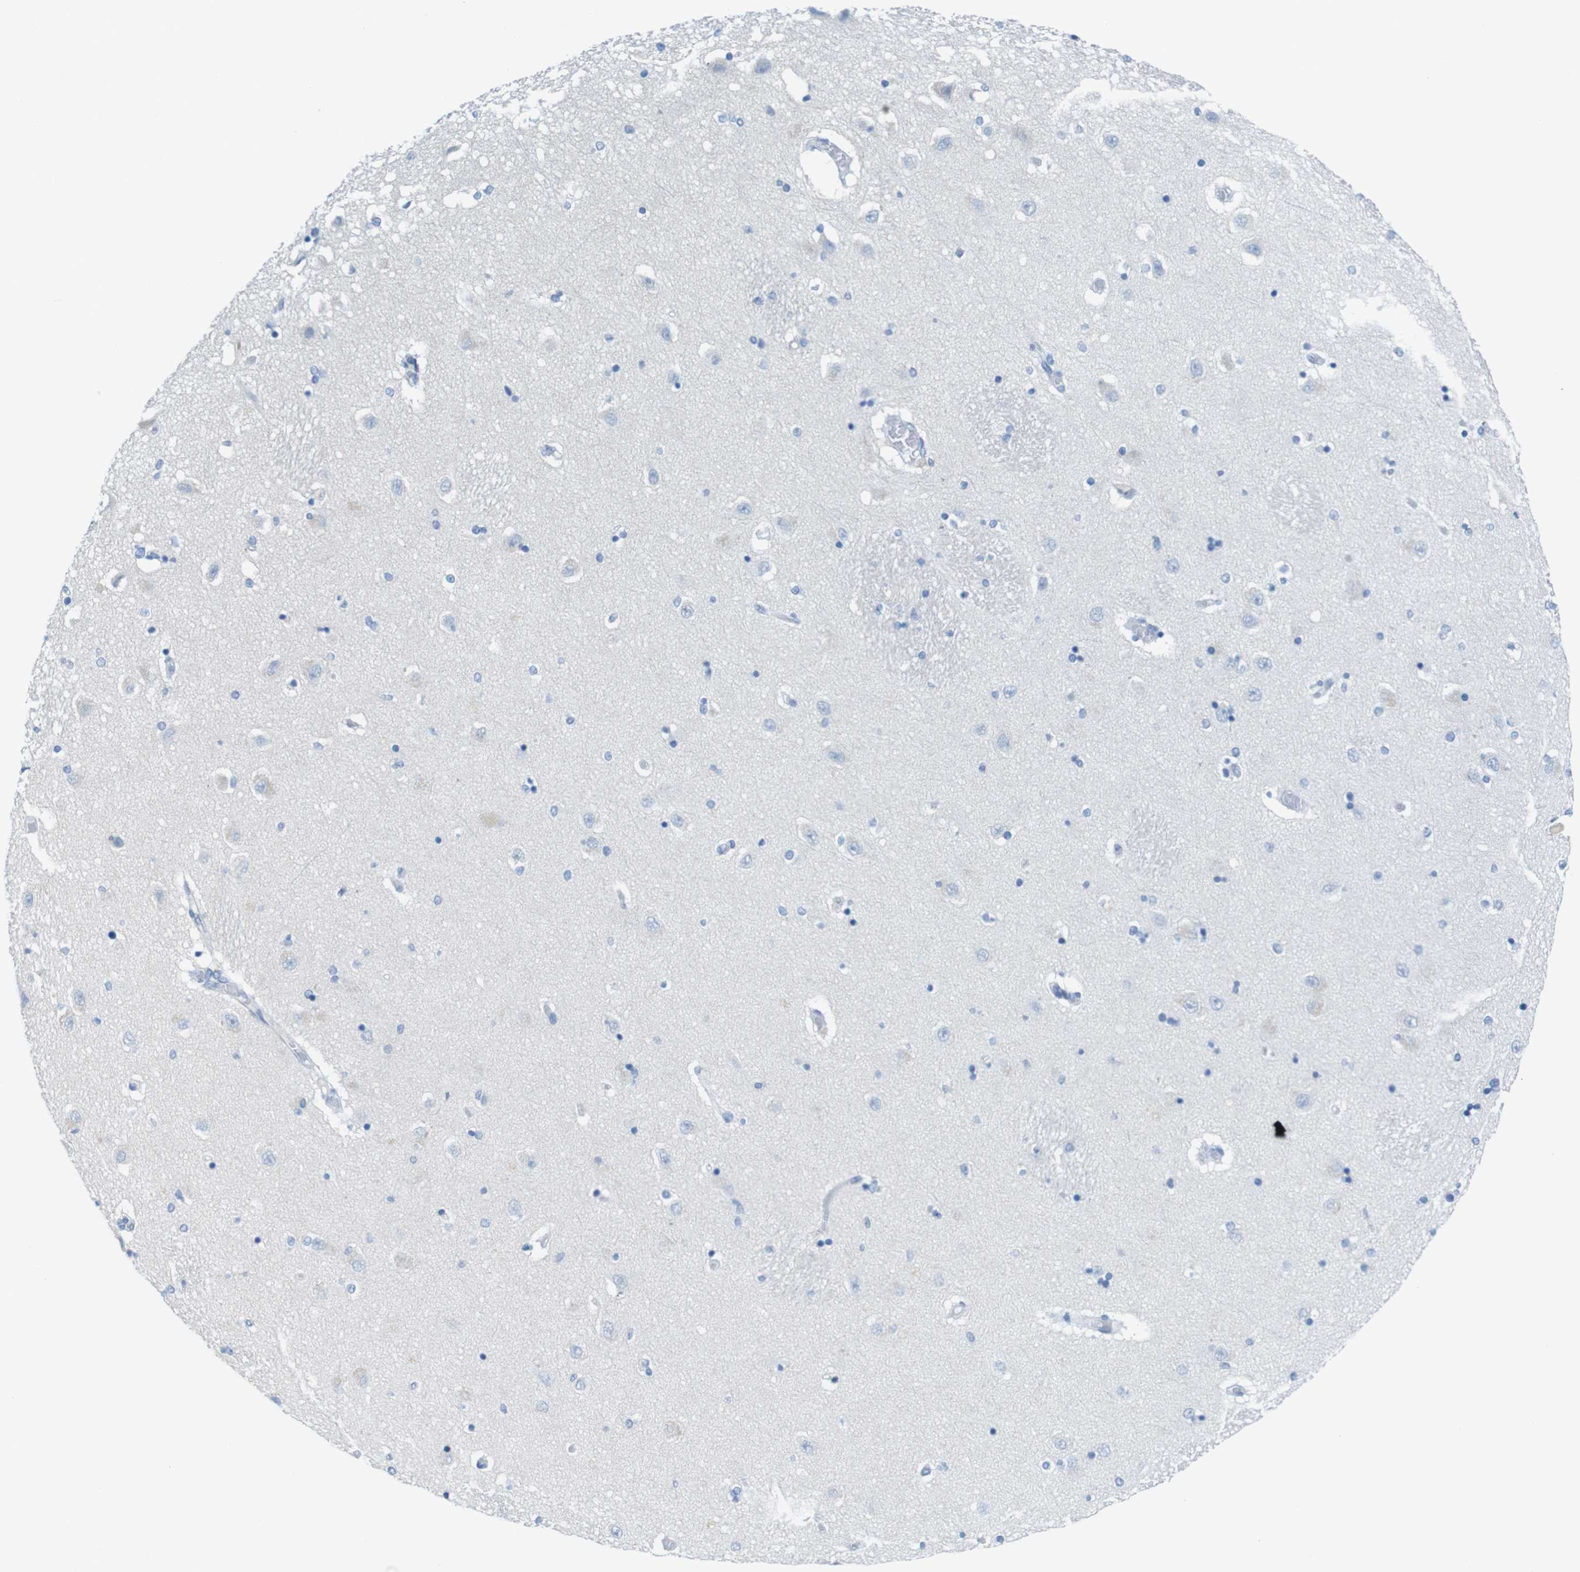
{"staining": {"intensity": "negative", "quantity": "none", "location": "none"}, "tissue": "hippocampus", "cell_type": "Glial cells", "image_type": "normal", "snomed": [{"axis": "morphology", "description": "Normal tissue, NOS"}, {"axis": "topography", "description": "Hippocampus"}], "caption": "Glial cells show no significant staining in normal hippocampus. (DAB immunohistochemistry visualized using brightfield microscopy, high magnification).", "gene": "OPN1SW", "patient": {"sex": "female", "age": 54}}